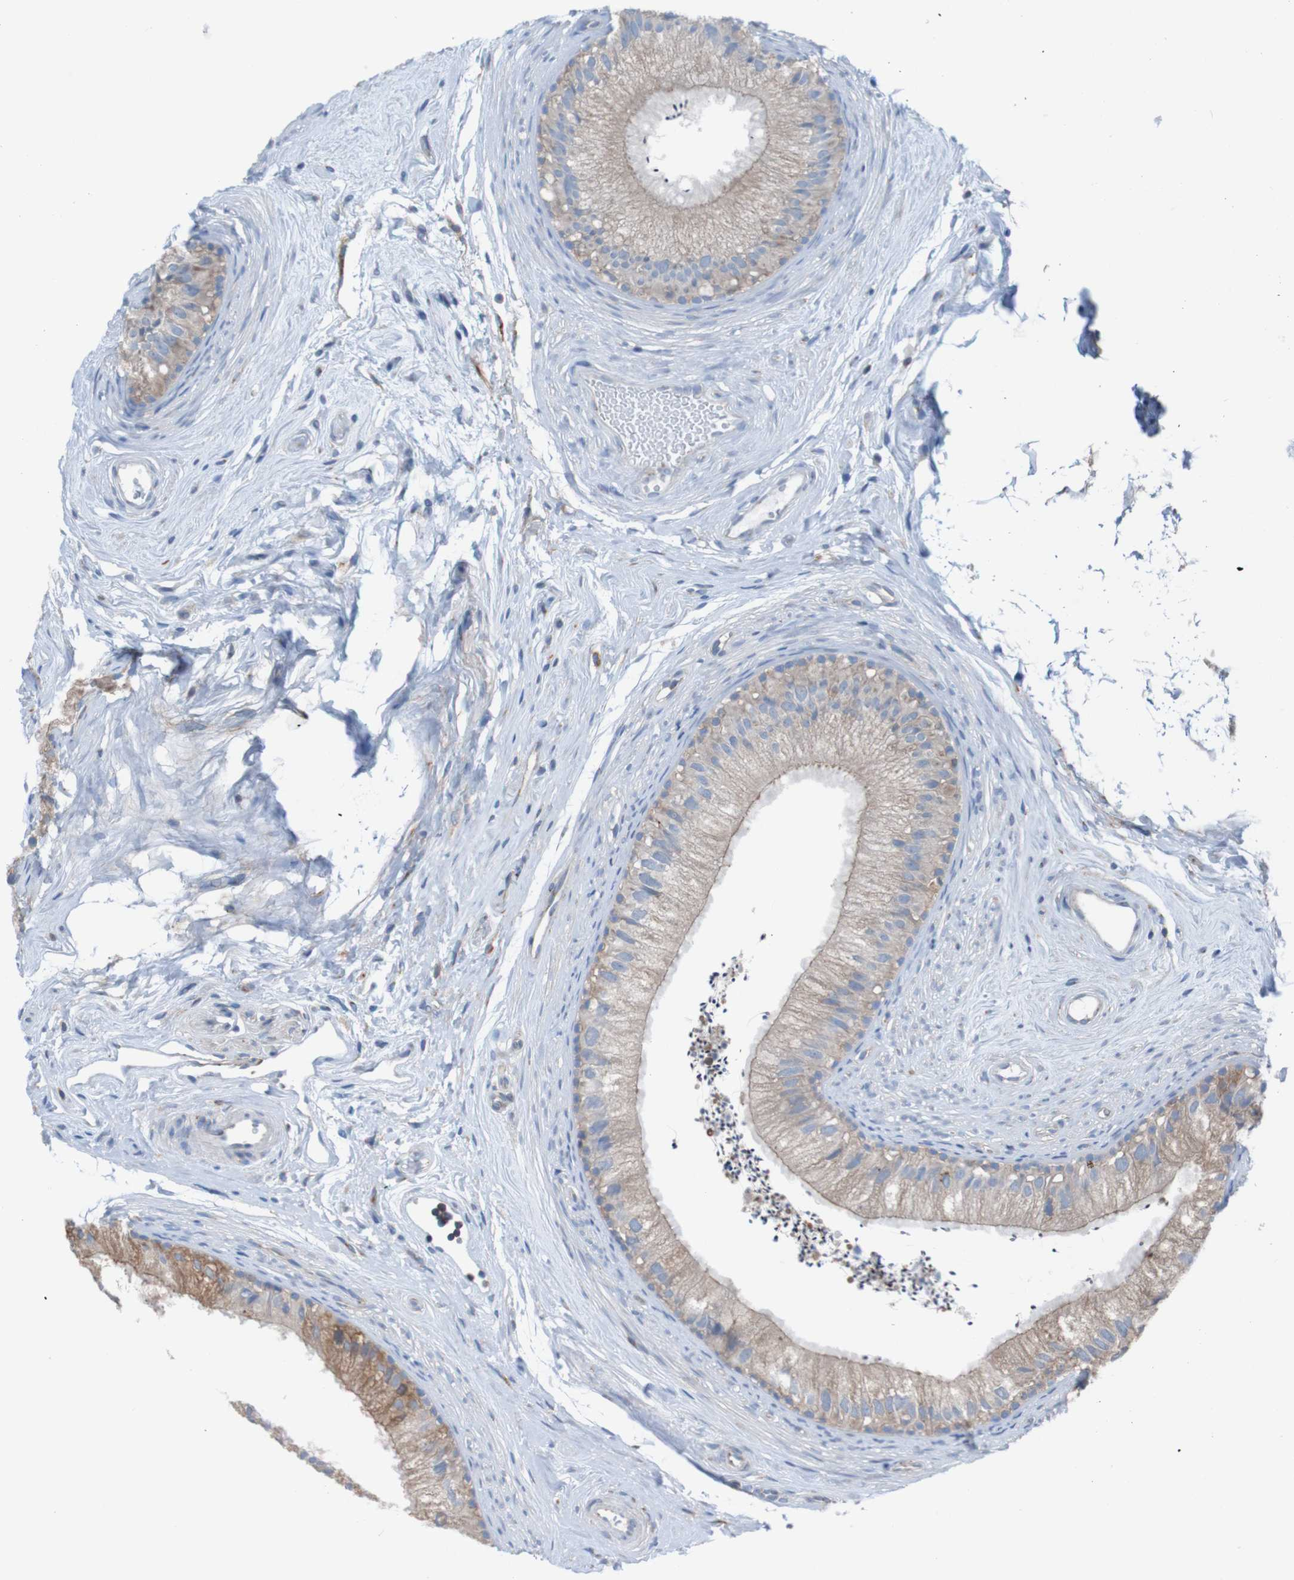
{"staining": {"intensity": "moderate", "quantity": ">75%", "location": "cytoplasmic/membranous"}, "tissue": "epididymis", "cell_type": "Glandular cells", "image_type": "normal", "snomed": [{"axis": "morphology", "description": "Normal tissue, NOS"}, {"axis": "topography", "description": "Epididymis"}], "caption": "Immunohistochemical staining of benign epididymis exhibits >75% levels of moderate cytoplasmic/membranous protein staining in about >75% of glandular cells. The staining was performed using DAB (3,3'-diaminobenzidine), with brown indicating positive protein expression. Nuclei are stained blue with hematoxylin.", "gene": "MINAR1", "patient": {"sex": "male", "age": 56}}